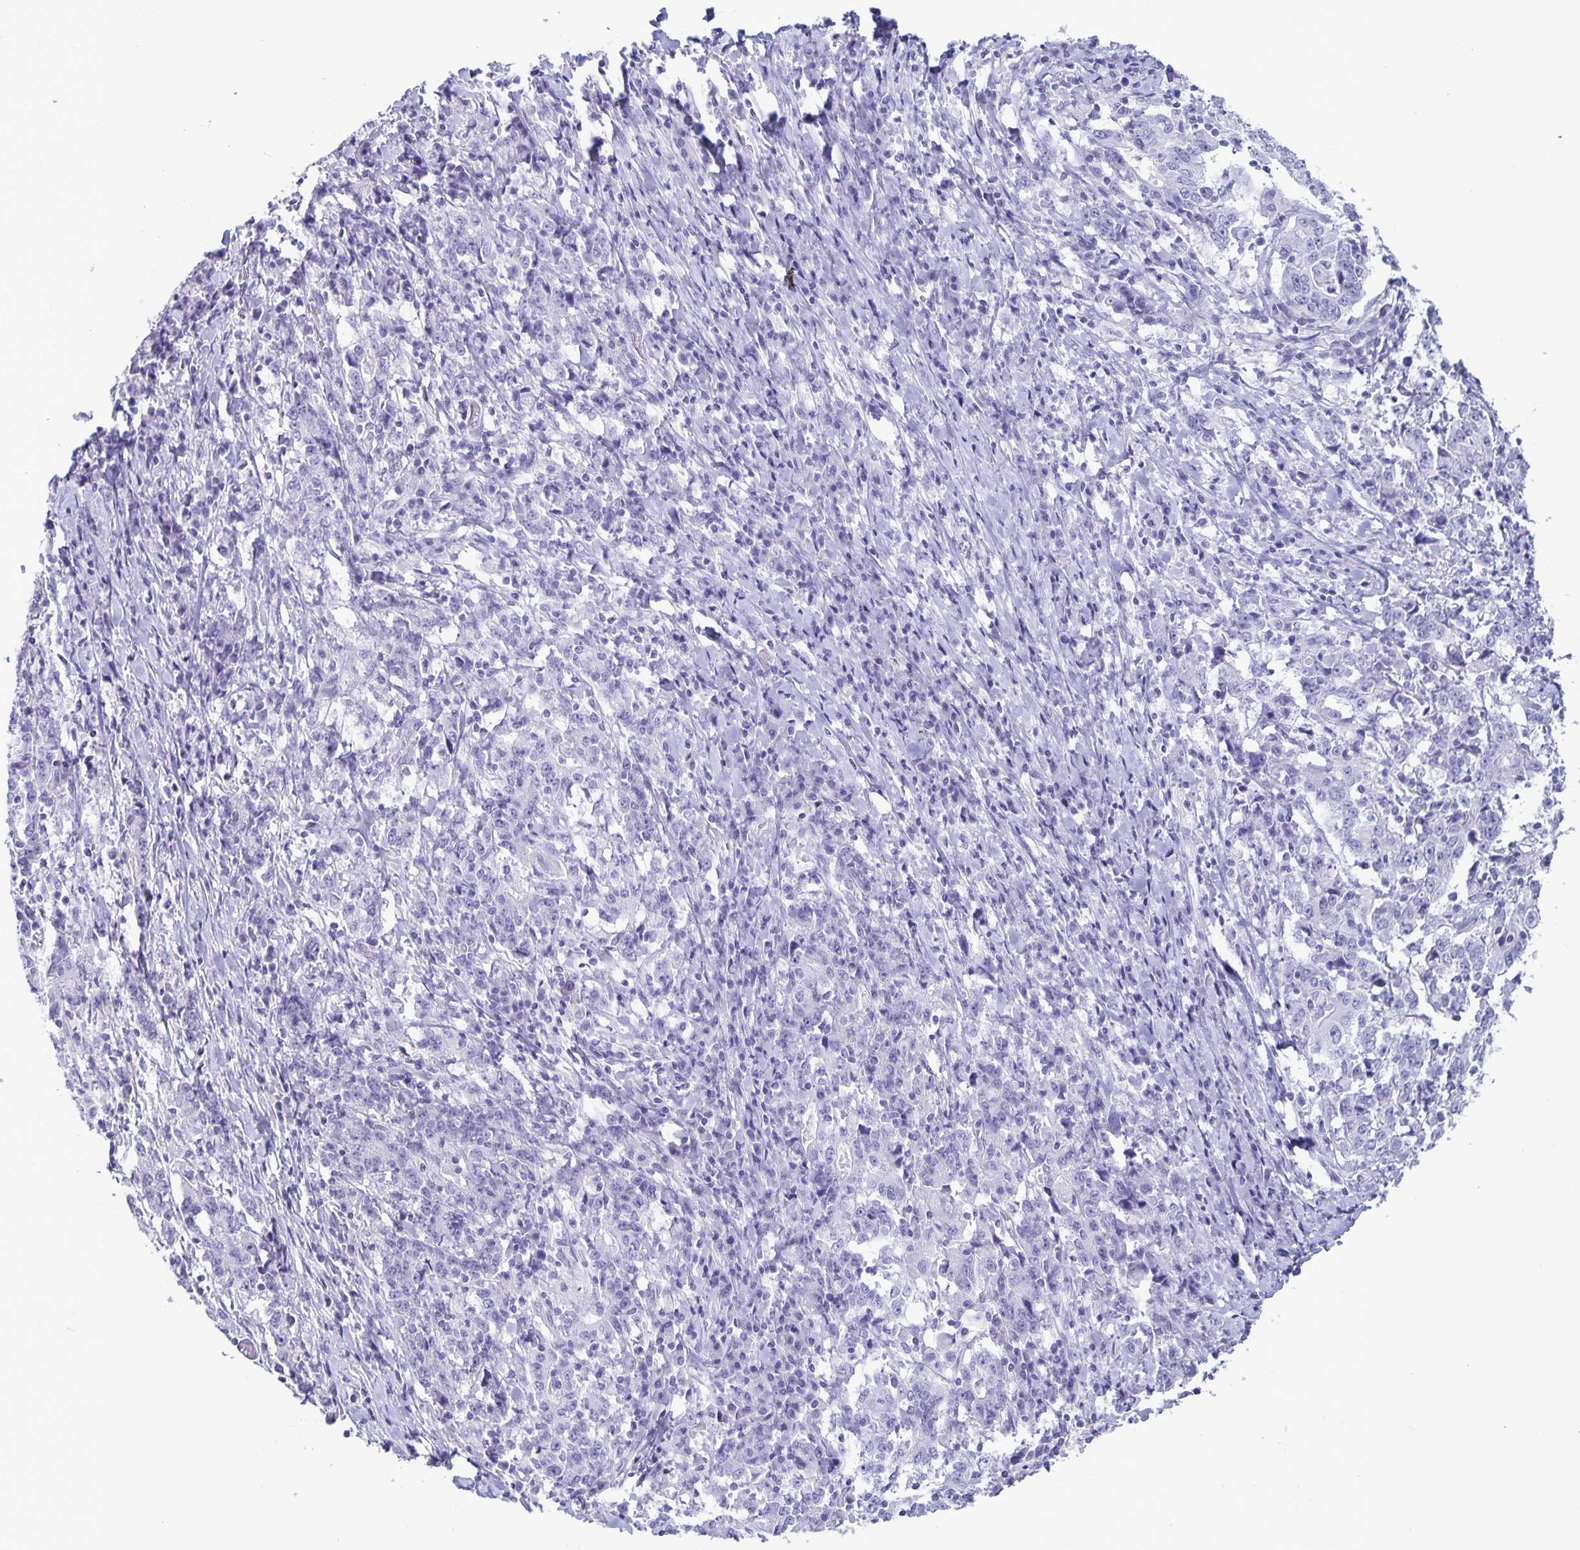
{"staining": {"intensity": "negative", "quantity": "none", "location": "none"}, "tissue": "stomach cancer", "cell_type": "Tumor cells", "image_type": "cancer", "snomed": [{"axis": "morphology", "description": "Normal tissue, NOS"}, {"axis": "morphology", "description": "Adenocarcinoma, NOS"}, {"axis": "topography", "description": "Stomach, upper"}, {"axis": "topography", "description": "Stomach"}], "caption": "A high-resolution micrograph shows immunohistochemistry staining of stomach adenocarcinoma, which shows no significant expression in tumor cells. Nuclei are stained in blue.", "gene": "BPIFA3", "patient": {"sex": "male", "age": 59}}